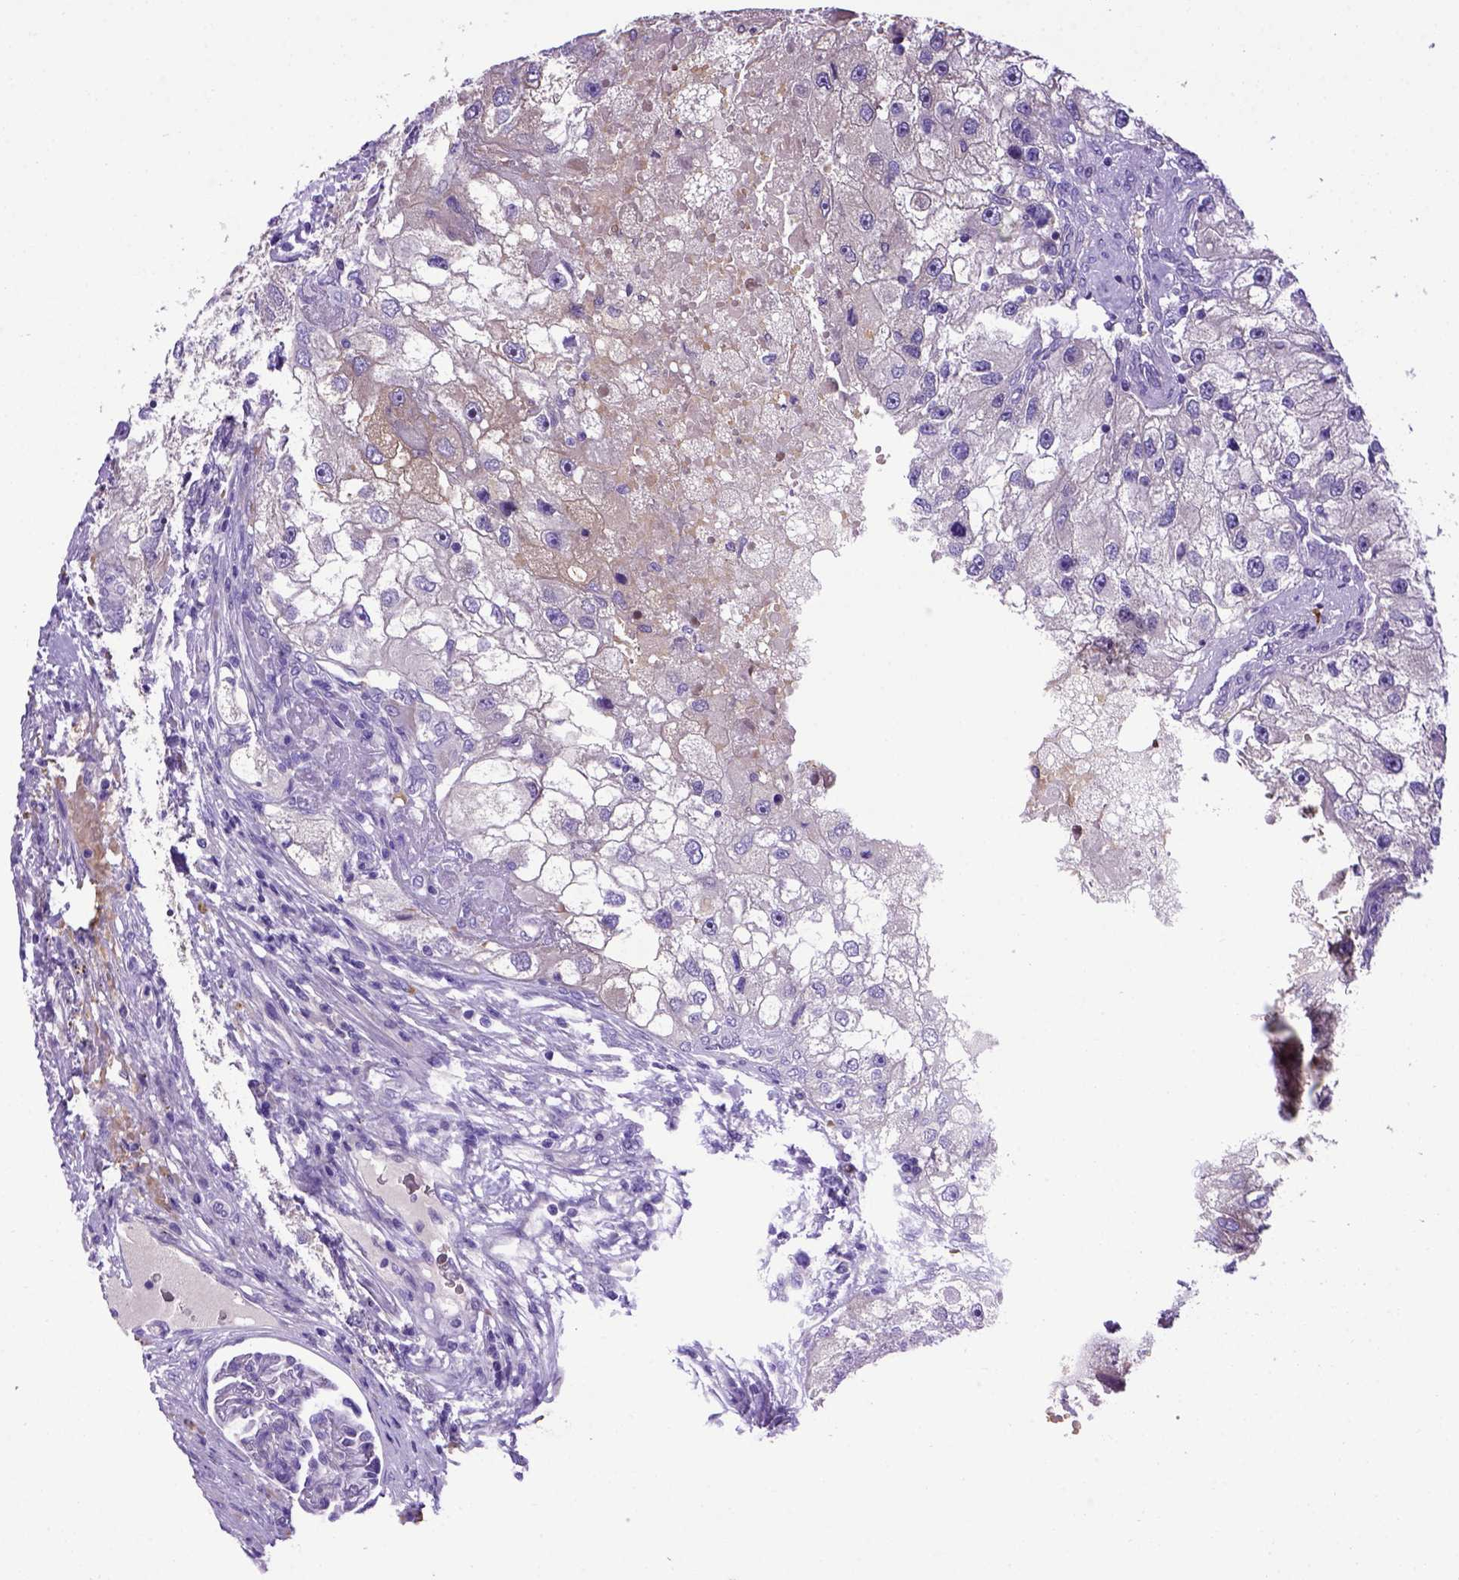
{"staining": {"intensity": "negative", "quantity": "none", "location": "none"}, "tissue": "renal cancer", "cell_type": "Tumor cells", "image_type": "cancer", "snomed": [{"axis": "morphology", "description": "Adenocarcinoma, NOS"}, {"axis": "topography", "description": "Kidney"}], "caption": "Renal cancer (adenocarcinoma) was stained to show a protein in brown. There is no significant expression in tumor cells.", "gene": "ADAM12", "patient": {"sex": "male", "age": 63}}